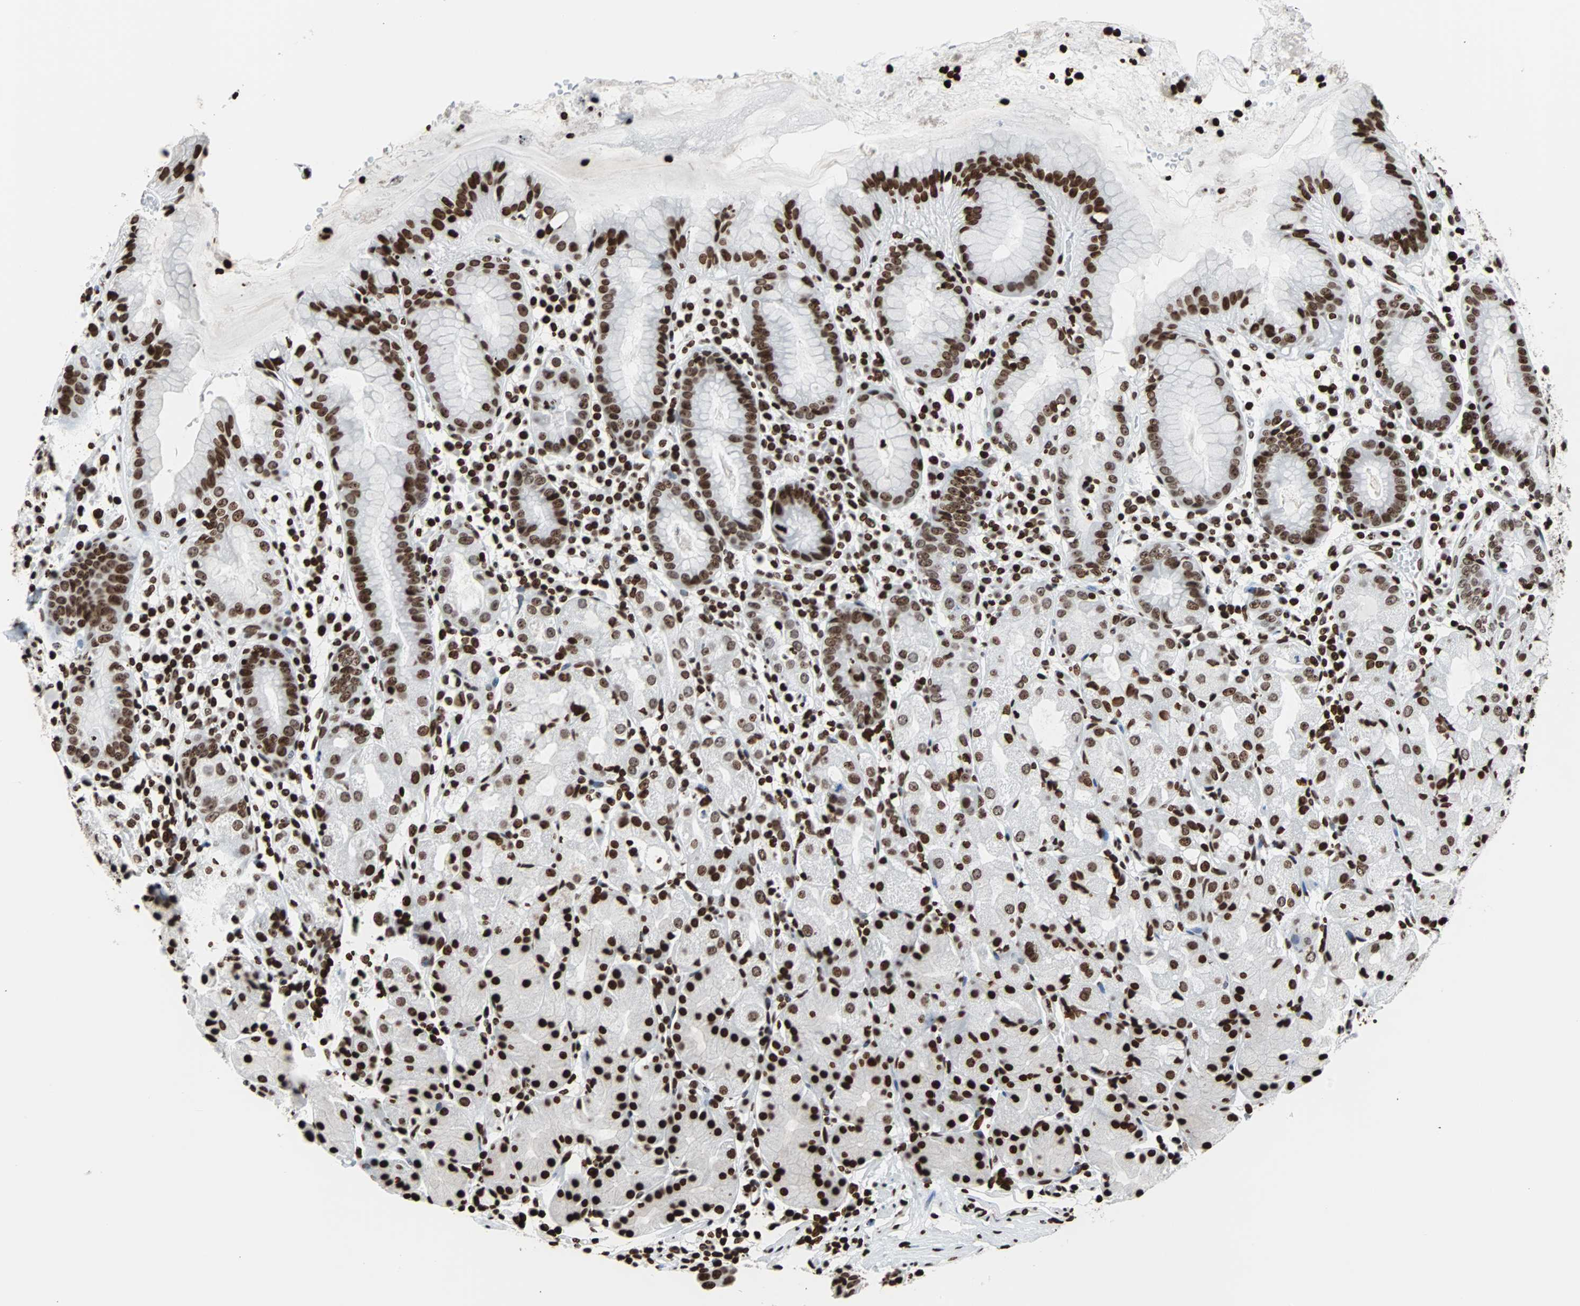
{"staining": {"intensity": "strong", "quantity": ">75%", "location": "nuclear"}, "tissue": "stomach", "cell_type": "Glandular cells", "image_type": "normal", "snomed": [{"axis": "morphology", "description": "Normal tissue, NOS"}, {"axis": "topography", "description": "Stomach"}, {"axis": "topography", "description": "Stomach, lower"}], "caption": "An image of stomach stained for a protein shows strong nuclear brown staining in glandular cells.", "gene": "H2BC18", "patient": {"sex": "female", "age": 75}}